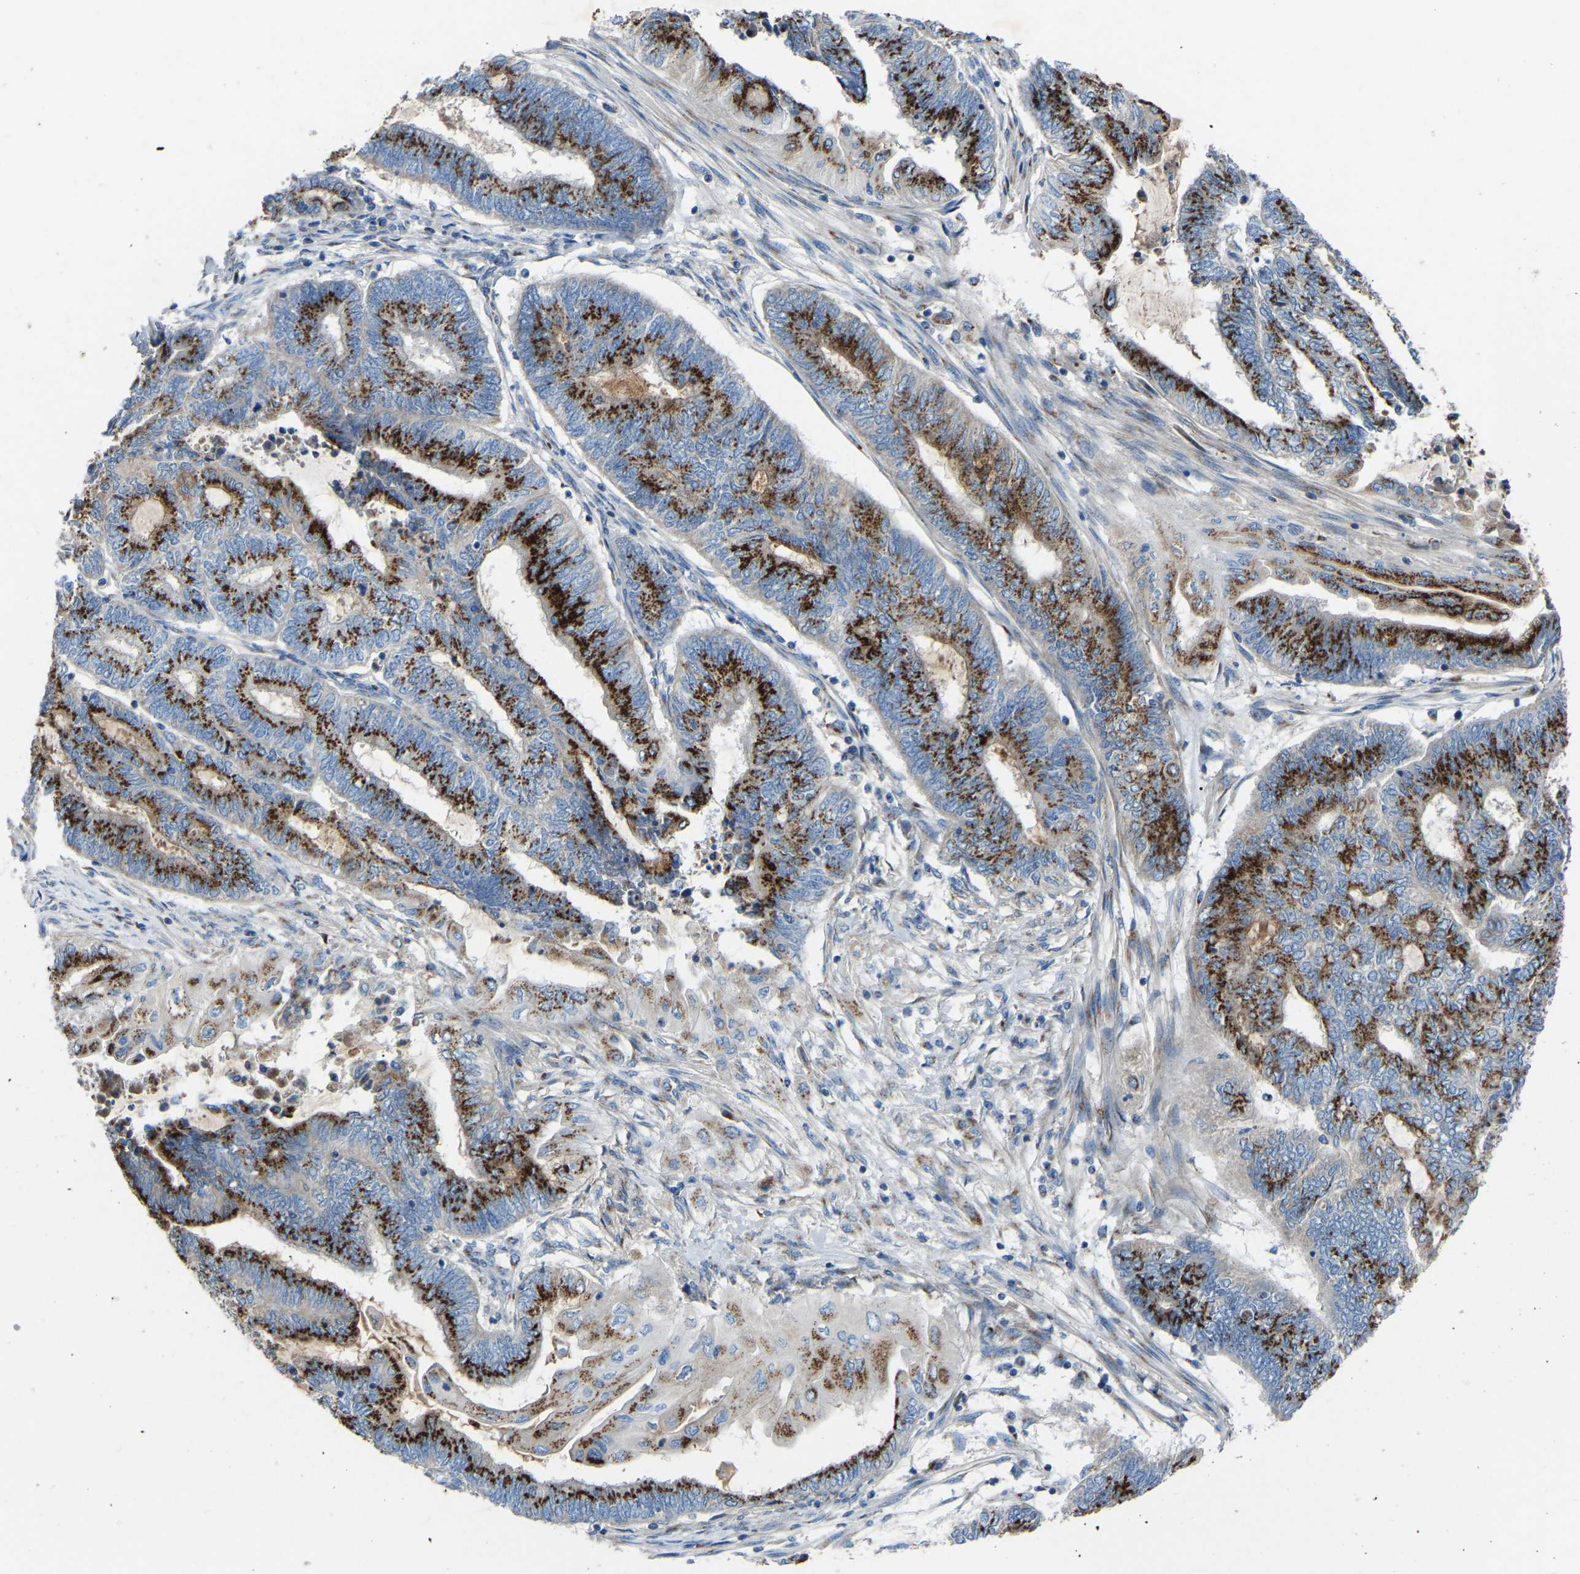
{"staining": {"intensity": "strong", "quantity": ">75%", "location": "cytoplasmic/membranous"}, "tissue": "endometrial cancer", "cell_type": "Tumor cells", "image_type": "cancer", "snomed": [{"axis": "morphology", "description": "Adenocarcinoma, NOS"}, {"axis": "topography", "description": "Uterus"}, {"axis": "topography", "description": "Endometrium"}], "caption": "Endometrial cancer stained with DAB (3,3'-diaminobenzidine) immunohistochemistry displays high levels of strong cytoplasmic/membranous expression in approximately >75% of tumor cells.", "gene": "CANT1", "patient": {"sex": "female", "age": 70}}